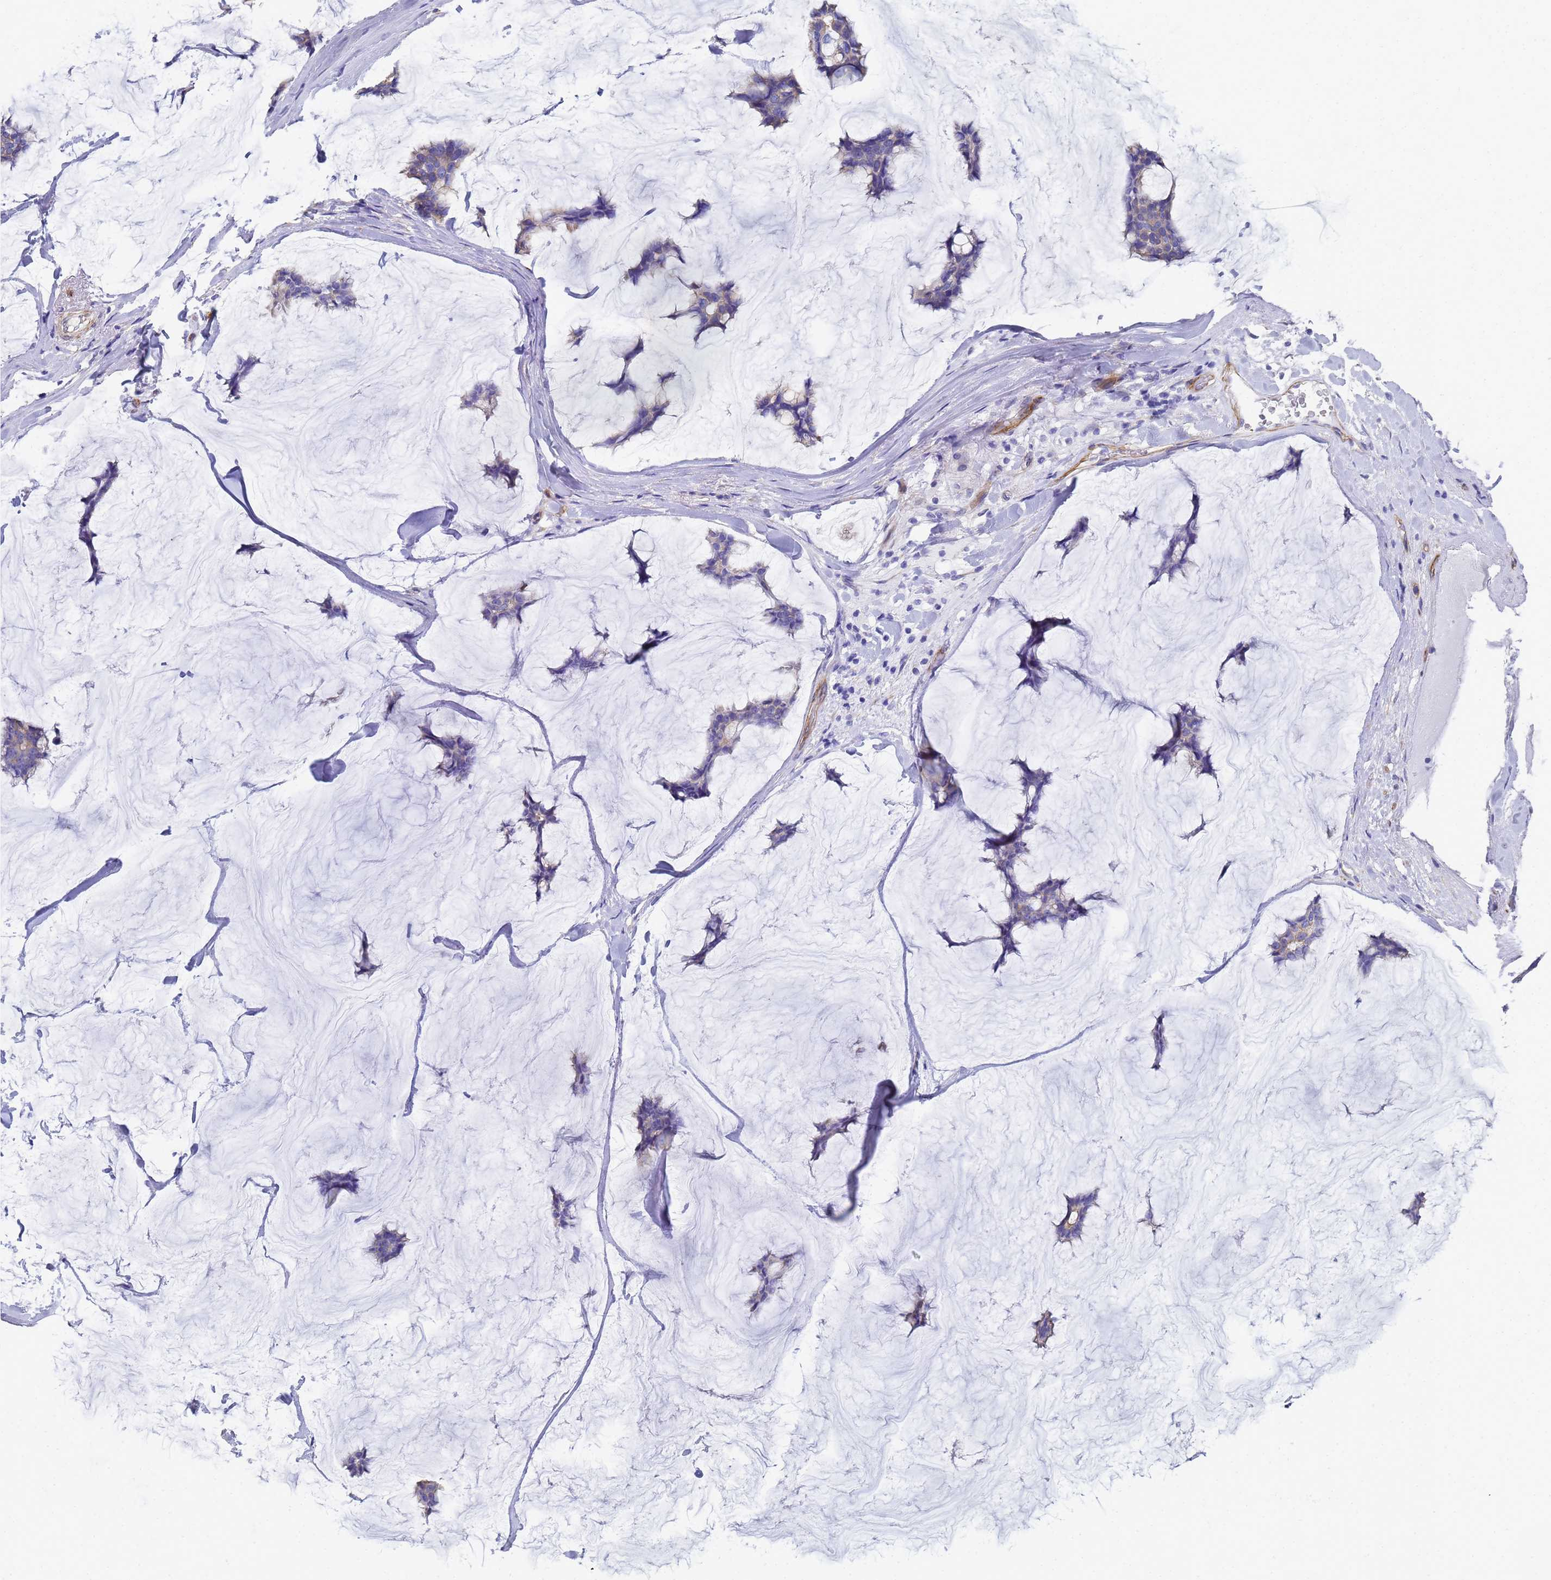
{"staining": {"intensity": "negative", "quantity": "none", "location": "none"}, "tissue": "breast cancer", "cell_type": "Tumor cells", "image_type": "cancer", "snomed": [{"axis": "morphology", "description": "Duct carcinoma"}, {"axis": "topography", "description": "Breast"}], "caption": "Photomicrograph shows no protein expression in tumor cells of breast cancer (invasive ductal carcinoma) tissue.", "gene": "TUBB1", "patient": {"sex": "female", "age": 93}}